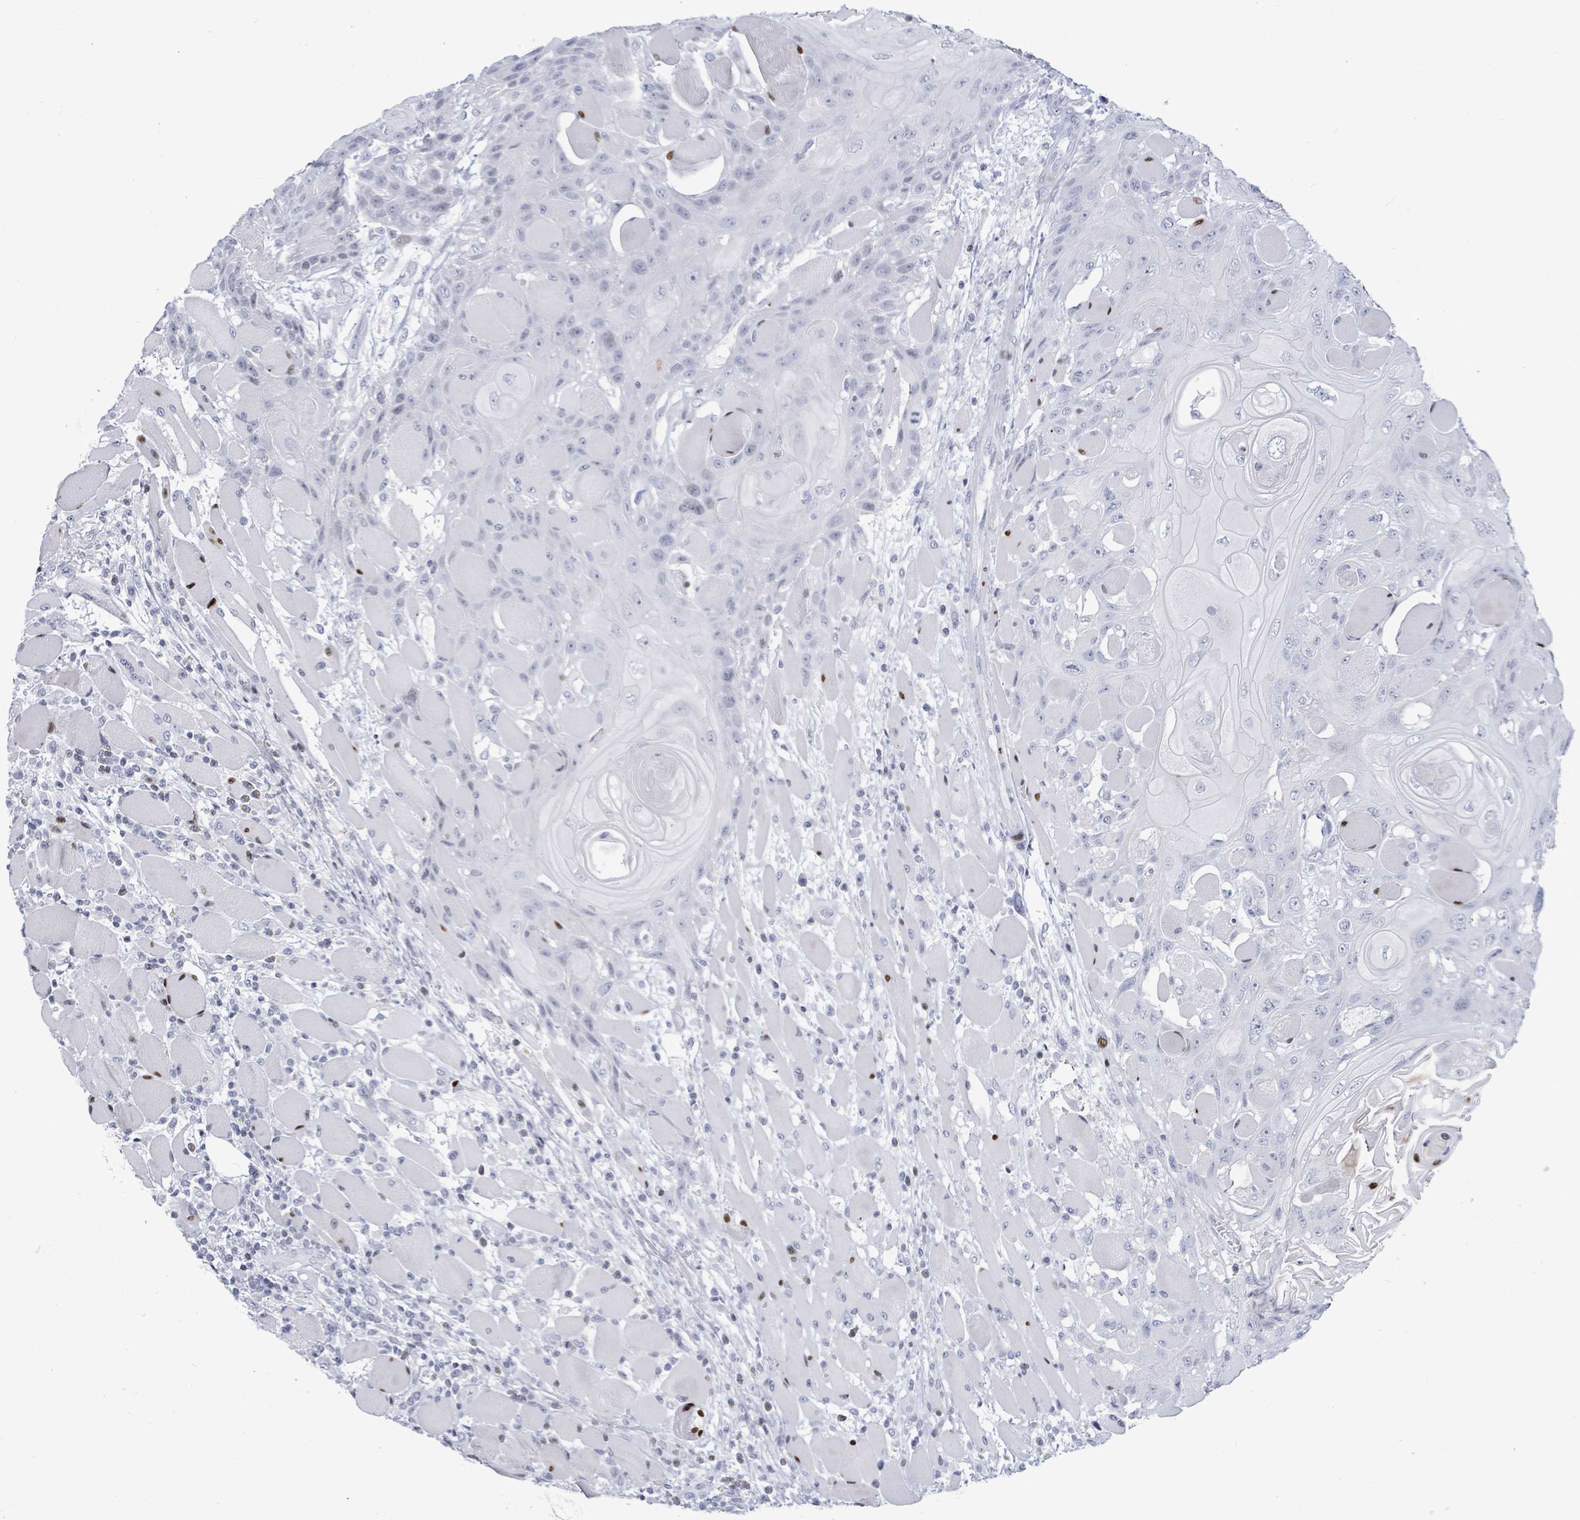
{"staining": {"intensity": "moderate", "quantity": "<25%", "location": "nuclear"}, "tissue": "head and neck cancer", "cell_type": "Tumor cells", "image_type": "cancer", "snomed": [{"axis": "morphology", "description": "Squamous cell carcinoma, NOS"}, {"axis": "topography", "description": "Head-Neck"}], "caption": "Protein analysis of head and neck squamous cell carcinoma tissue exhibits moderate nuclear staining in about <25% of tumor cells.", "gene": "MALL", "patient": {"sex": "female", "age": 43}}